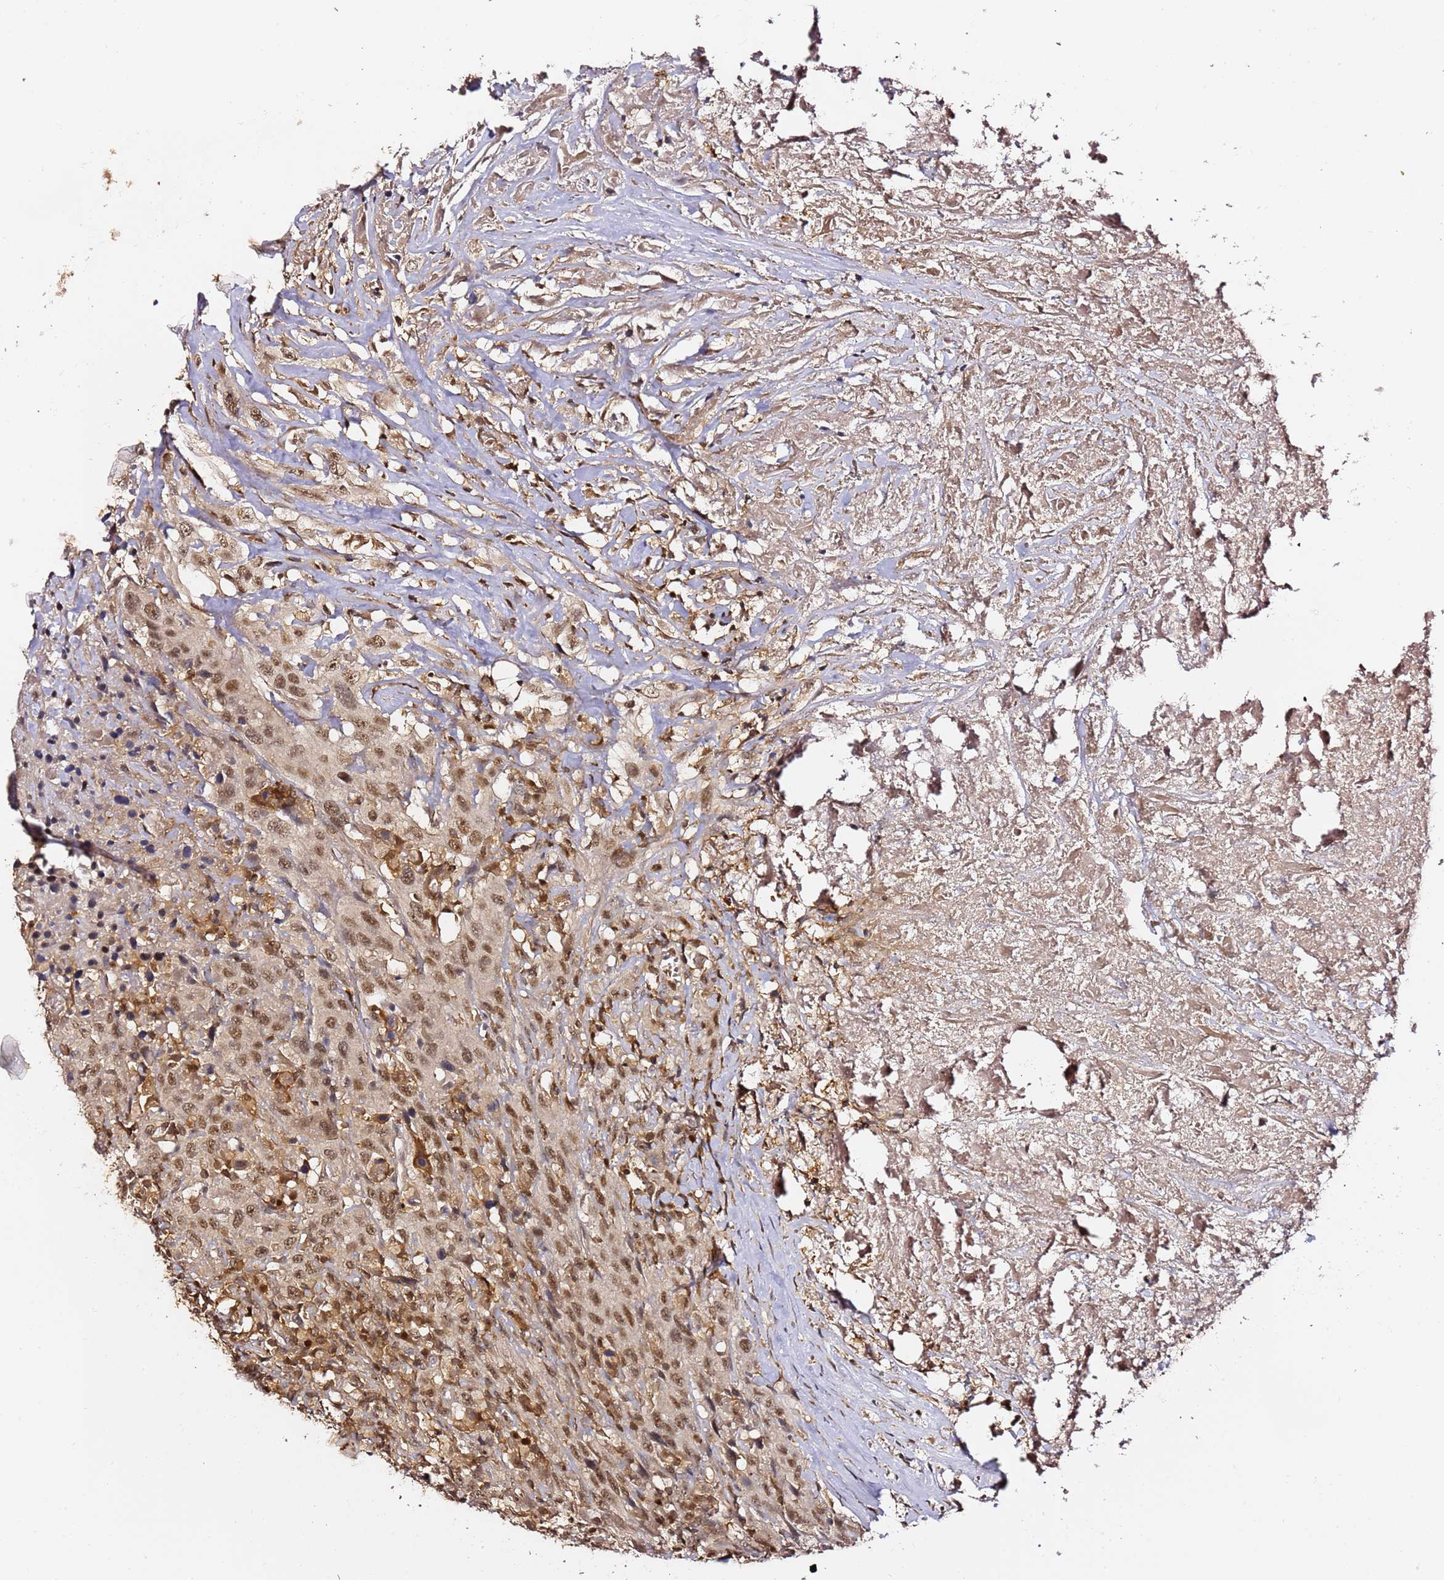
{"staining": {"intensity": "moderate", "quantity": ">75%", "location": "nuclear"}, "tissue": "urothelial cancer", "cell_type": "Tumor cells", "image_type": "cancer", "snomed": [{"axis": "morphology", "description": "Urothelial carcinoma, High grade"}, {"axis": "topography", "description": "Urinary bladder"}], "caption": "IHC staining of high-grade urothelial carcinoma, which shows medium levels of moderate nuclear expression in approximately >75% of tumor cells indicating moderate nuclear protein positivity. The staining was performed using DAB (brown) for protein detection and nuclei were counterstained in hematoxylin (blue).", "gene": "OR5V1", "patient": {"sex": "male", "age": 61}}